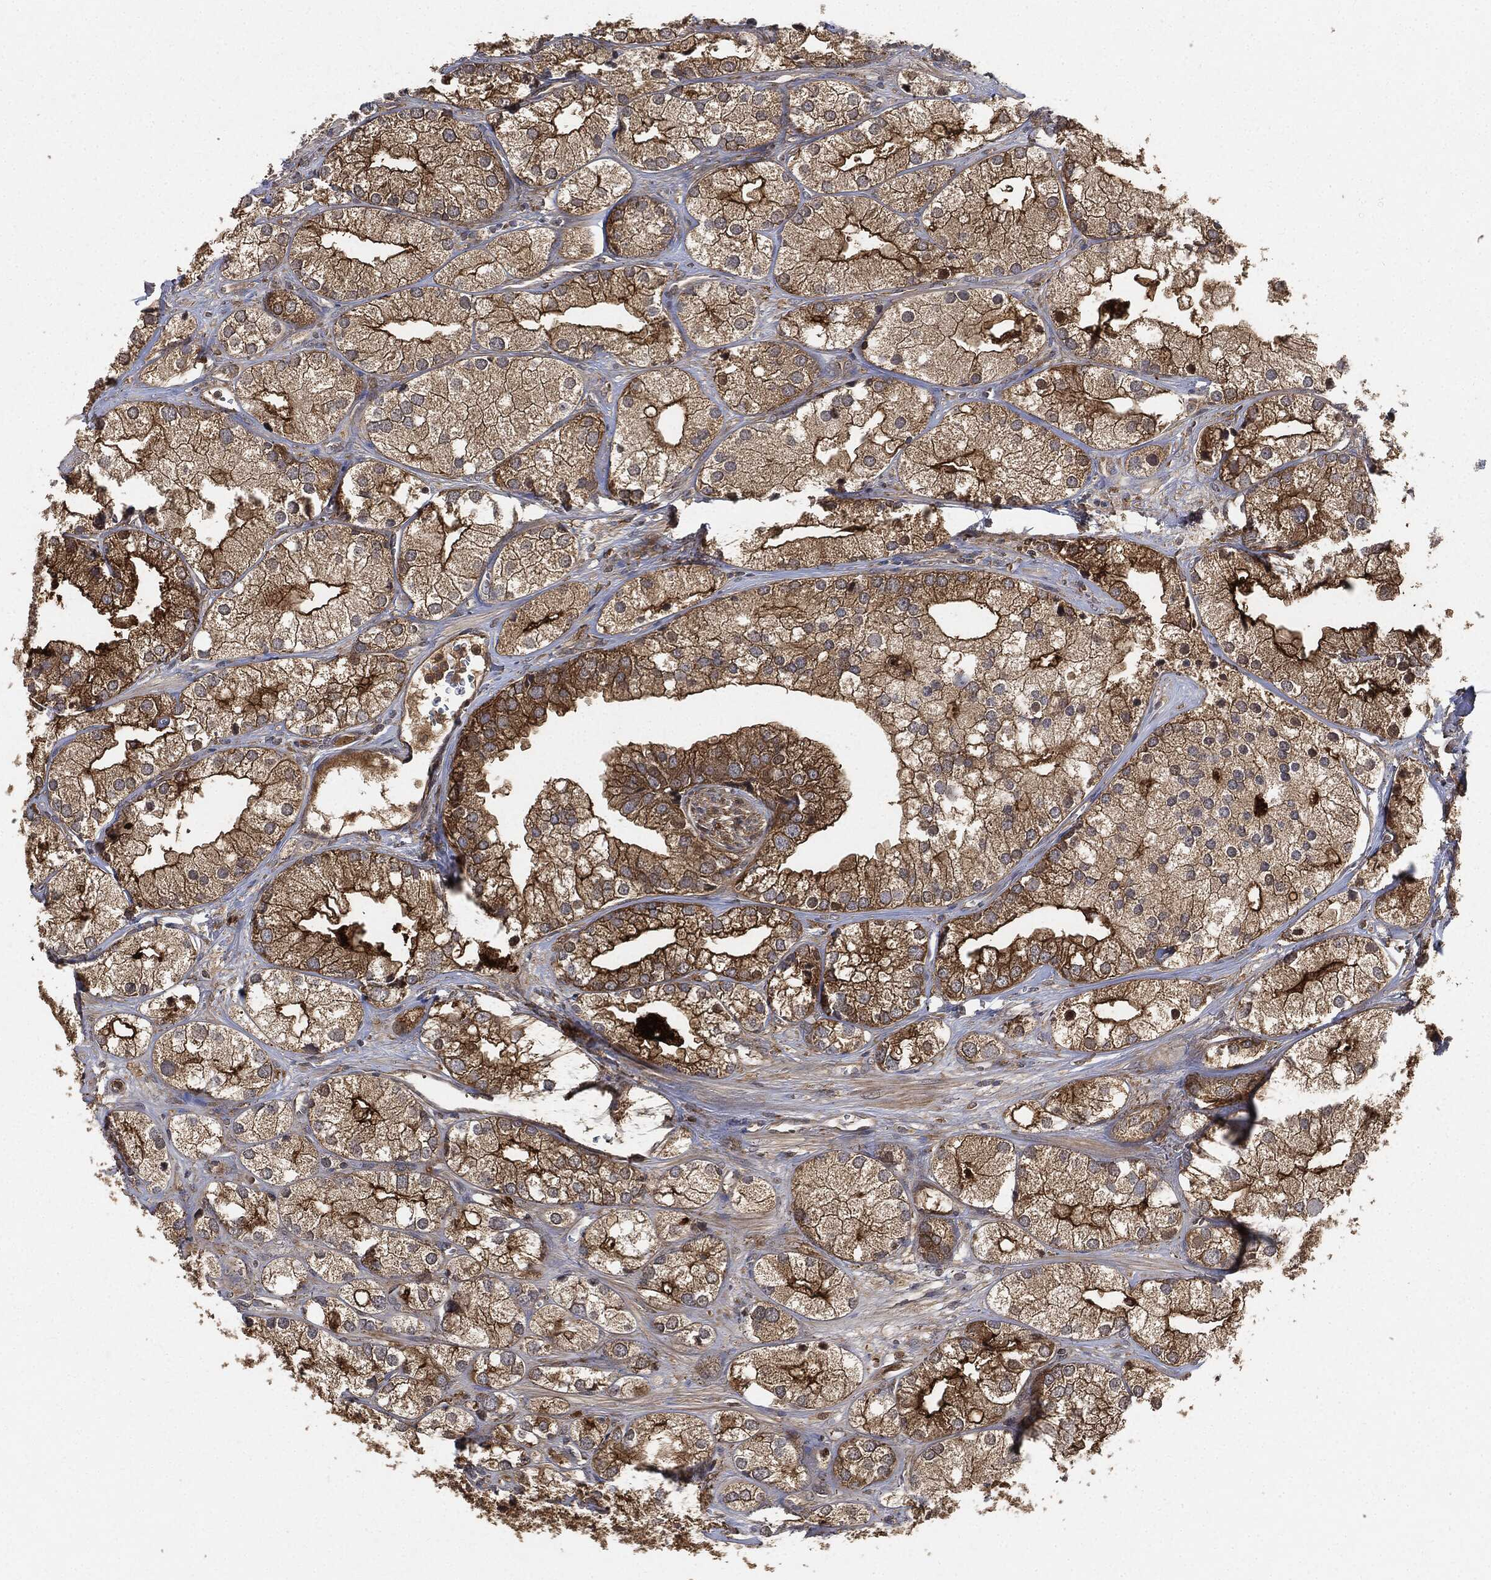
{"staining": {"intensity": "moderate", "quantity": "25%-75%", "location": "cytoplasmic/membranous"}, "tissue": "prostate cancer", "cell_type": "Tumor cells", "image_type": "cancer", "snomed": [{"axis": "morphology", "description": "Adenocarcinoma, NOS"}, {"axis": "topography", "description": "Prostate and seminal vesicle, NOS"}, {"axis": "topography", "description": "Prostate"}], "caption": "Immunohistochemical staining of human prostate cancer (adenocarcinoma) exhibits medium levels of moderate cytoplasmic/membranous staining in about 25%-75% of tumor cells.", "gene": "BRAF", "patient": {"sex": "male", "age": 79}}